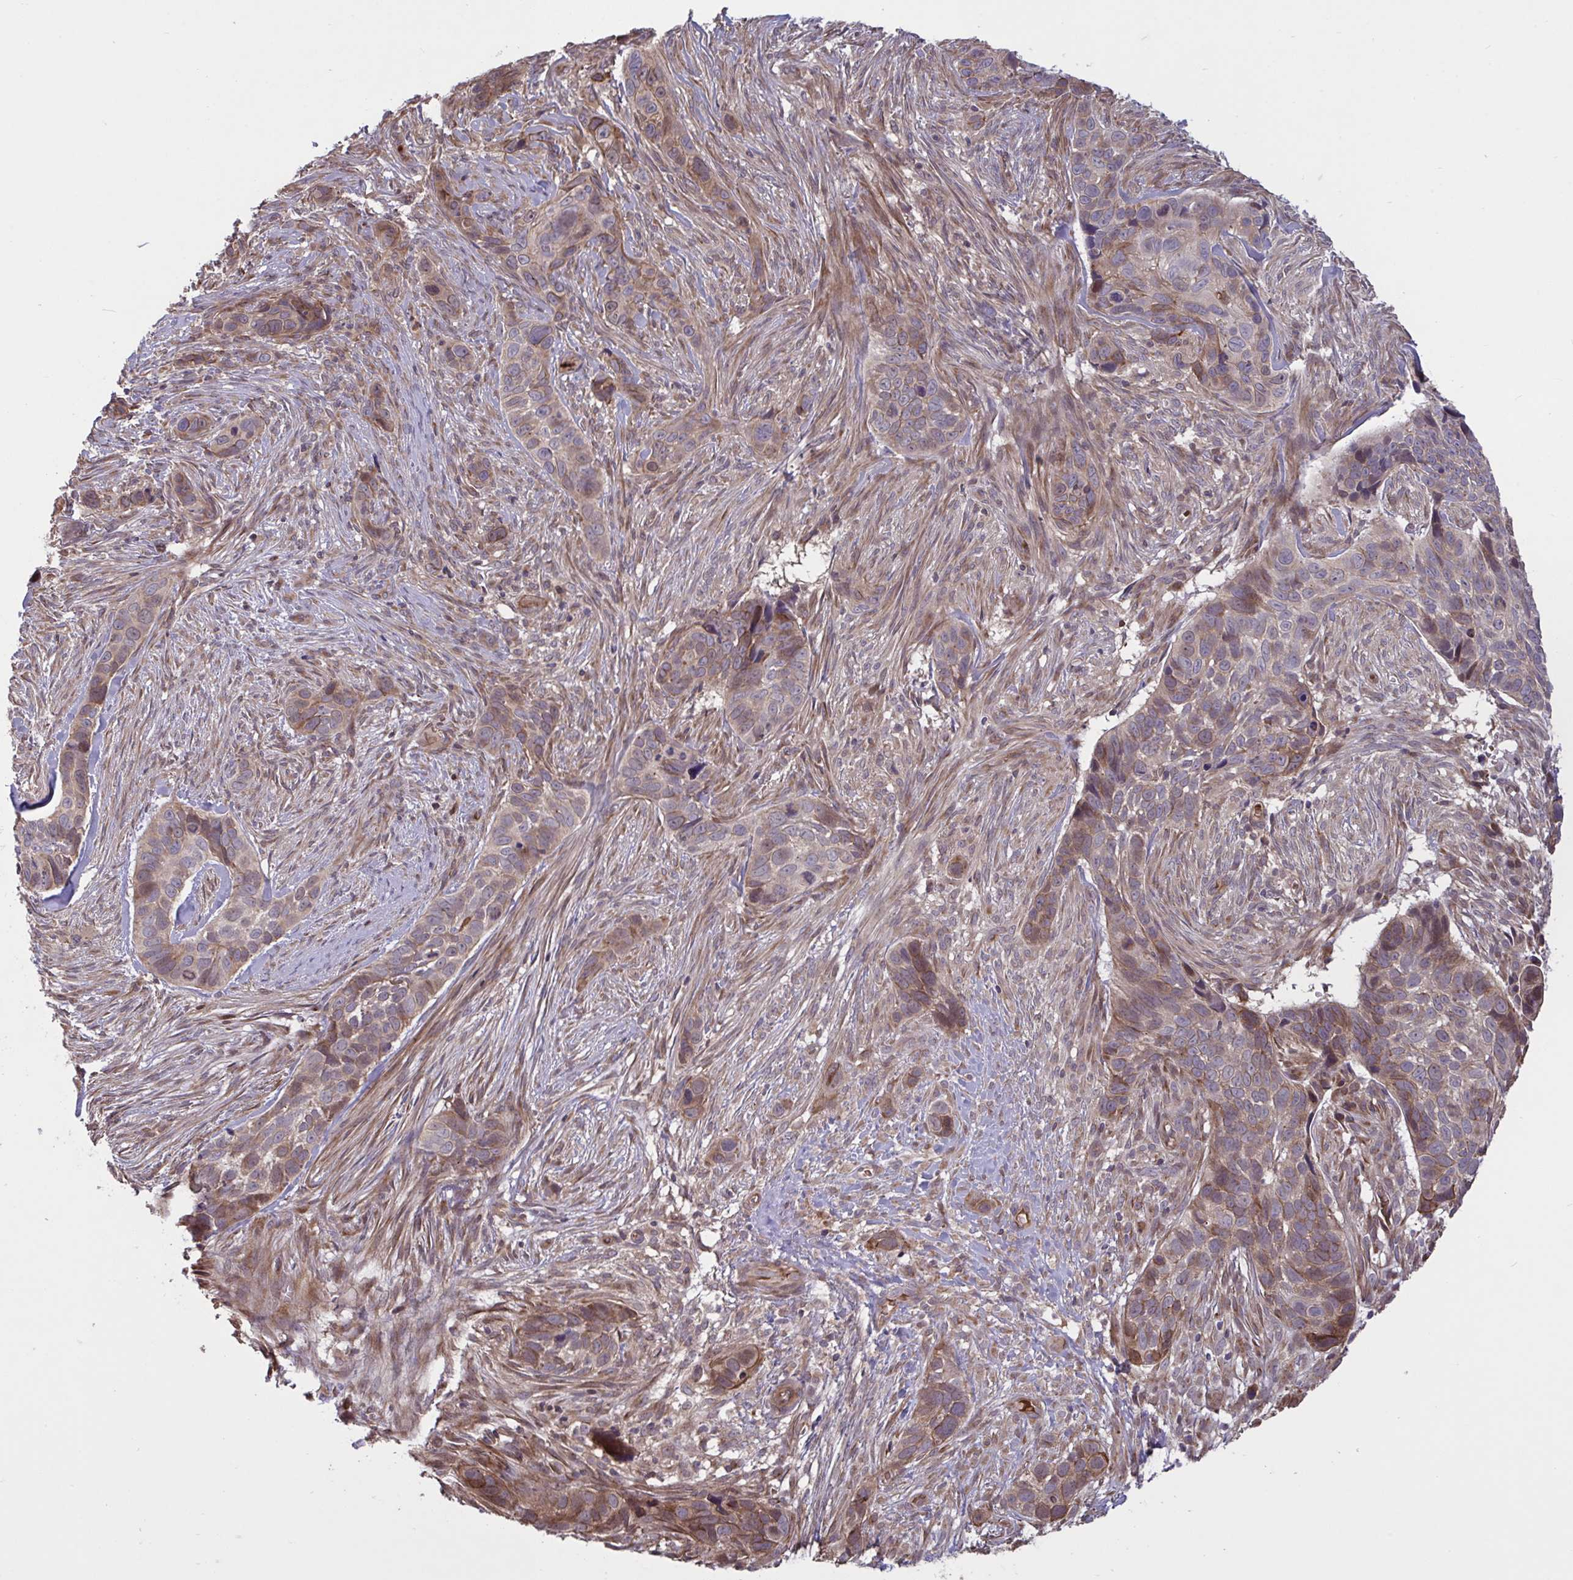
{"staining": {"intensity": "weak", "quantity": "25%-75%", "location": "cytoplasmic/membranous"}, "tissue": "skin cancer", "cell_type": "Tumor cells", "image_type": "cancer", "snomed": [{"axis": "morphology", "description": "Basal cell carcinoma"}, {"axis": "topography", "description": "Skin"}], "caption": "Tumor cells demonstrate low levels of weak cytoplasmic/membranous staining in approximately 25%-75% of cells in basal cell carcinoma (skin).", "gene": "IL1R1", "patient": {"sex": "female", "age": 82}}